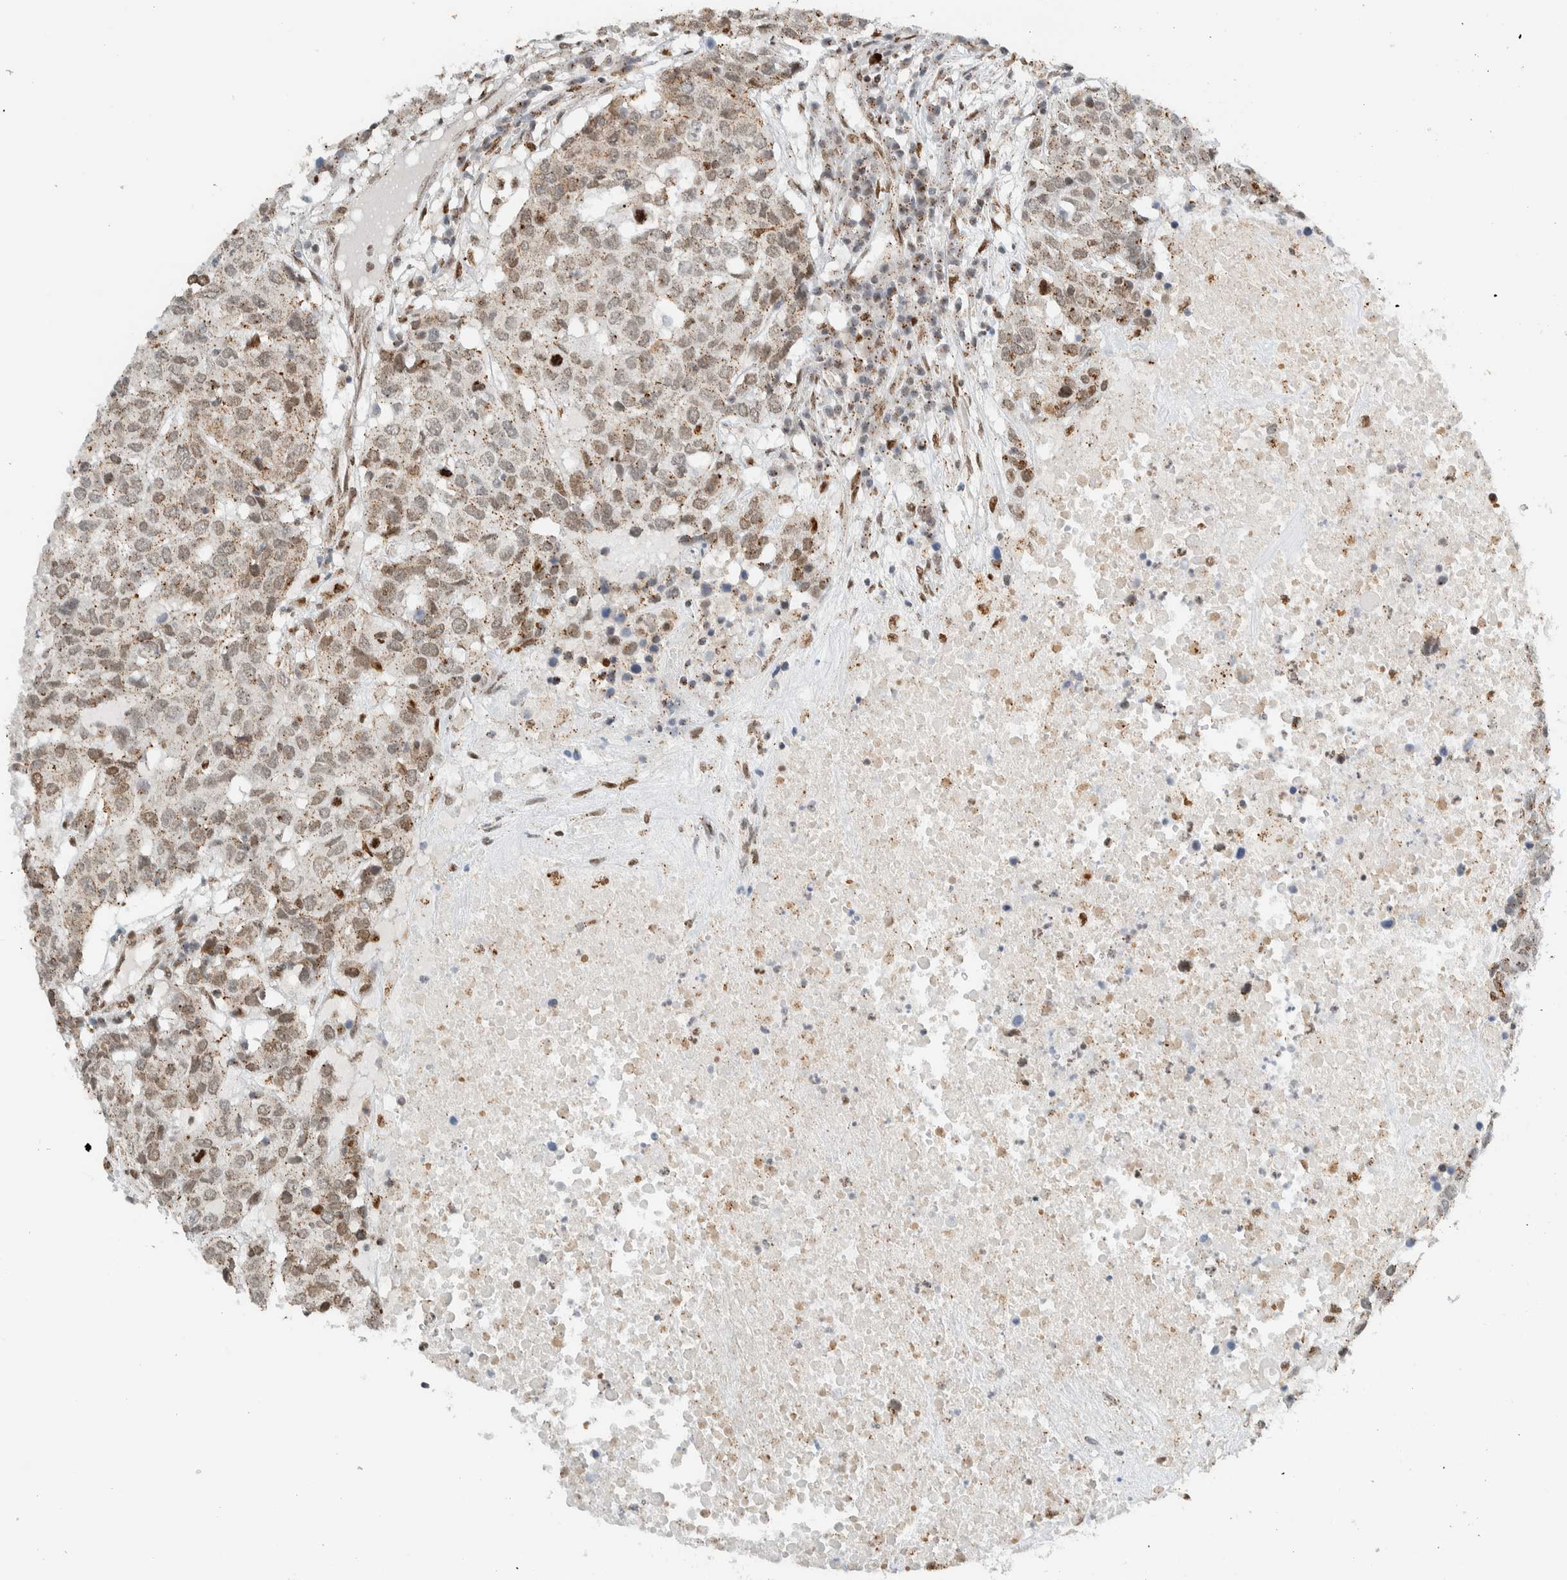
{"staining": {"intensity": "weak", "quantity": ">75%", "location": "cytoplasmic/membranous,nuclear"}, "tissue": "head and neck cancer", "cell_type": "Tumor cells", "image_type": "cancer", "snomed": [{"axis": "morphology", "description": "Squamous cell carcinoma, NOS"}, {"axis": "topography", "description": "Head-Neck"}], "caption": "DAB (3,3'-diaminobenzidine) immunohistochemical staining of head and neck squamous cell carcinoma reveals weak cytoplasmic/membranous and nuclear protein expression in about >75% of tumor cells. Nuclei are stained in blue.", "gene": "TFE3", "patient": {"sex": "male", "age": 66}}